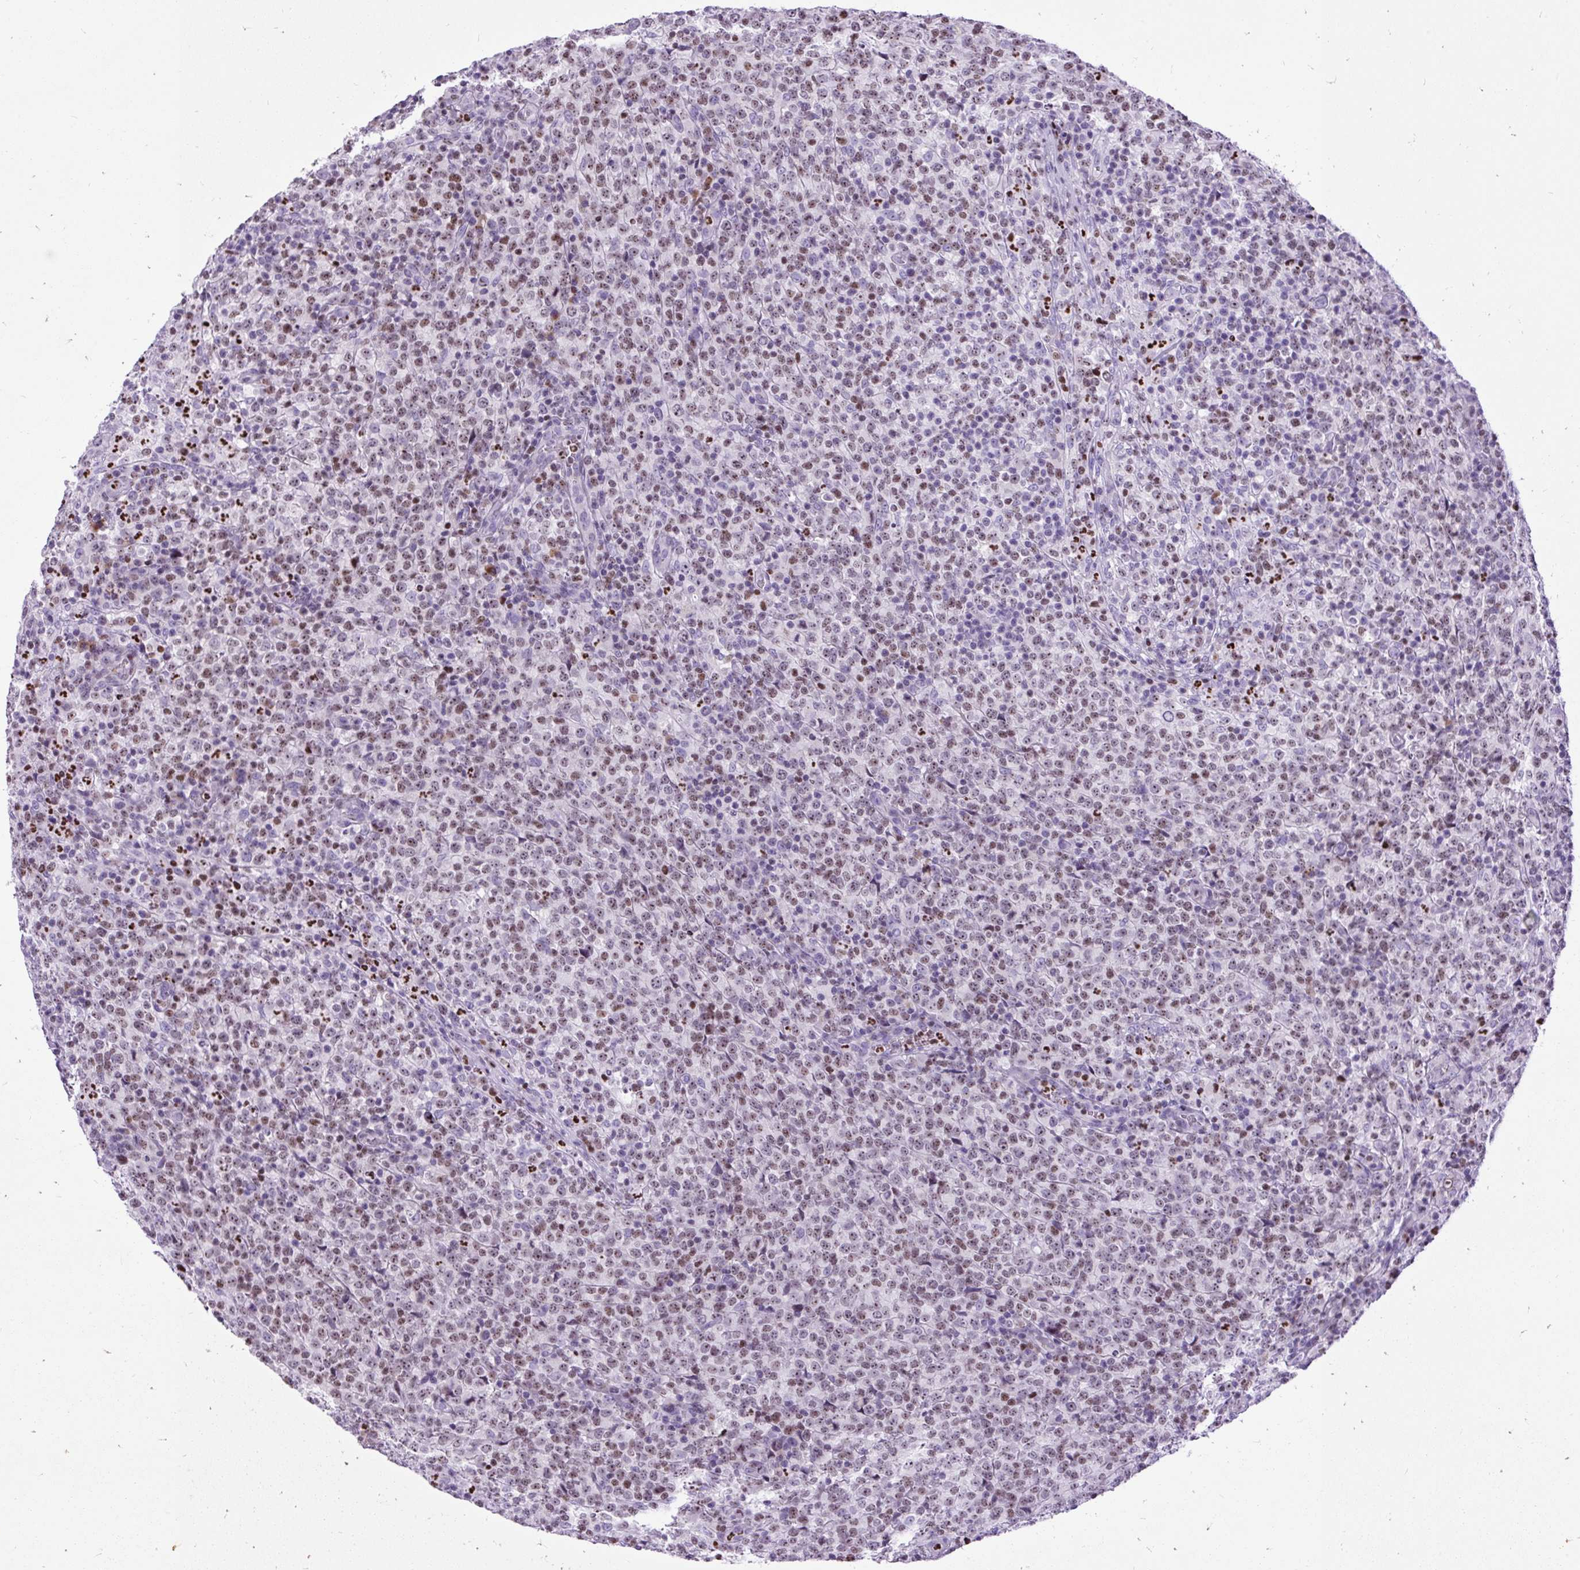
{"staining": {"intensity": "weak", "quantity": ">75%", "location": "nuclear"}, "tissue": "lymphoma", "cell_type": "Tumor cells", "image_type": "cancer", "snomed": [{"axis": "morphology", "description": "Malignant lymphoma, non-Hodgkin's type, High grade"}, {"axis": "topography", "description": "Lymph node"}], "caption": "Immunohistochemistry (DAB (3,3'-diaminobenzidine)) staining of human high-grade malignant lymphoma, non-Hodgkin's type exhibits weak nuclear protein positivity in about >75% of tumor cells.", "gene": "SPC24", "patient": {"sex": "male", "age": 54}}